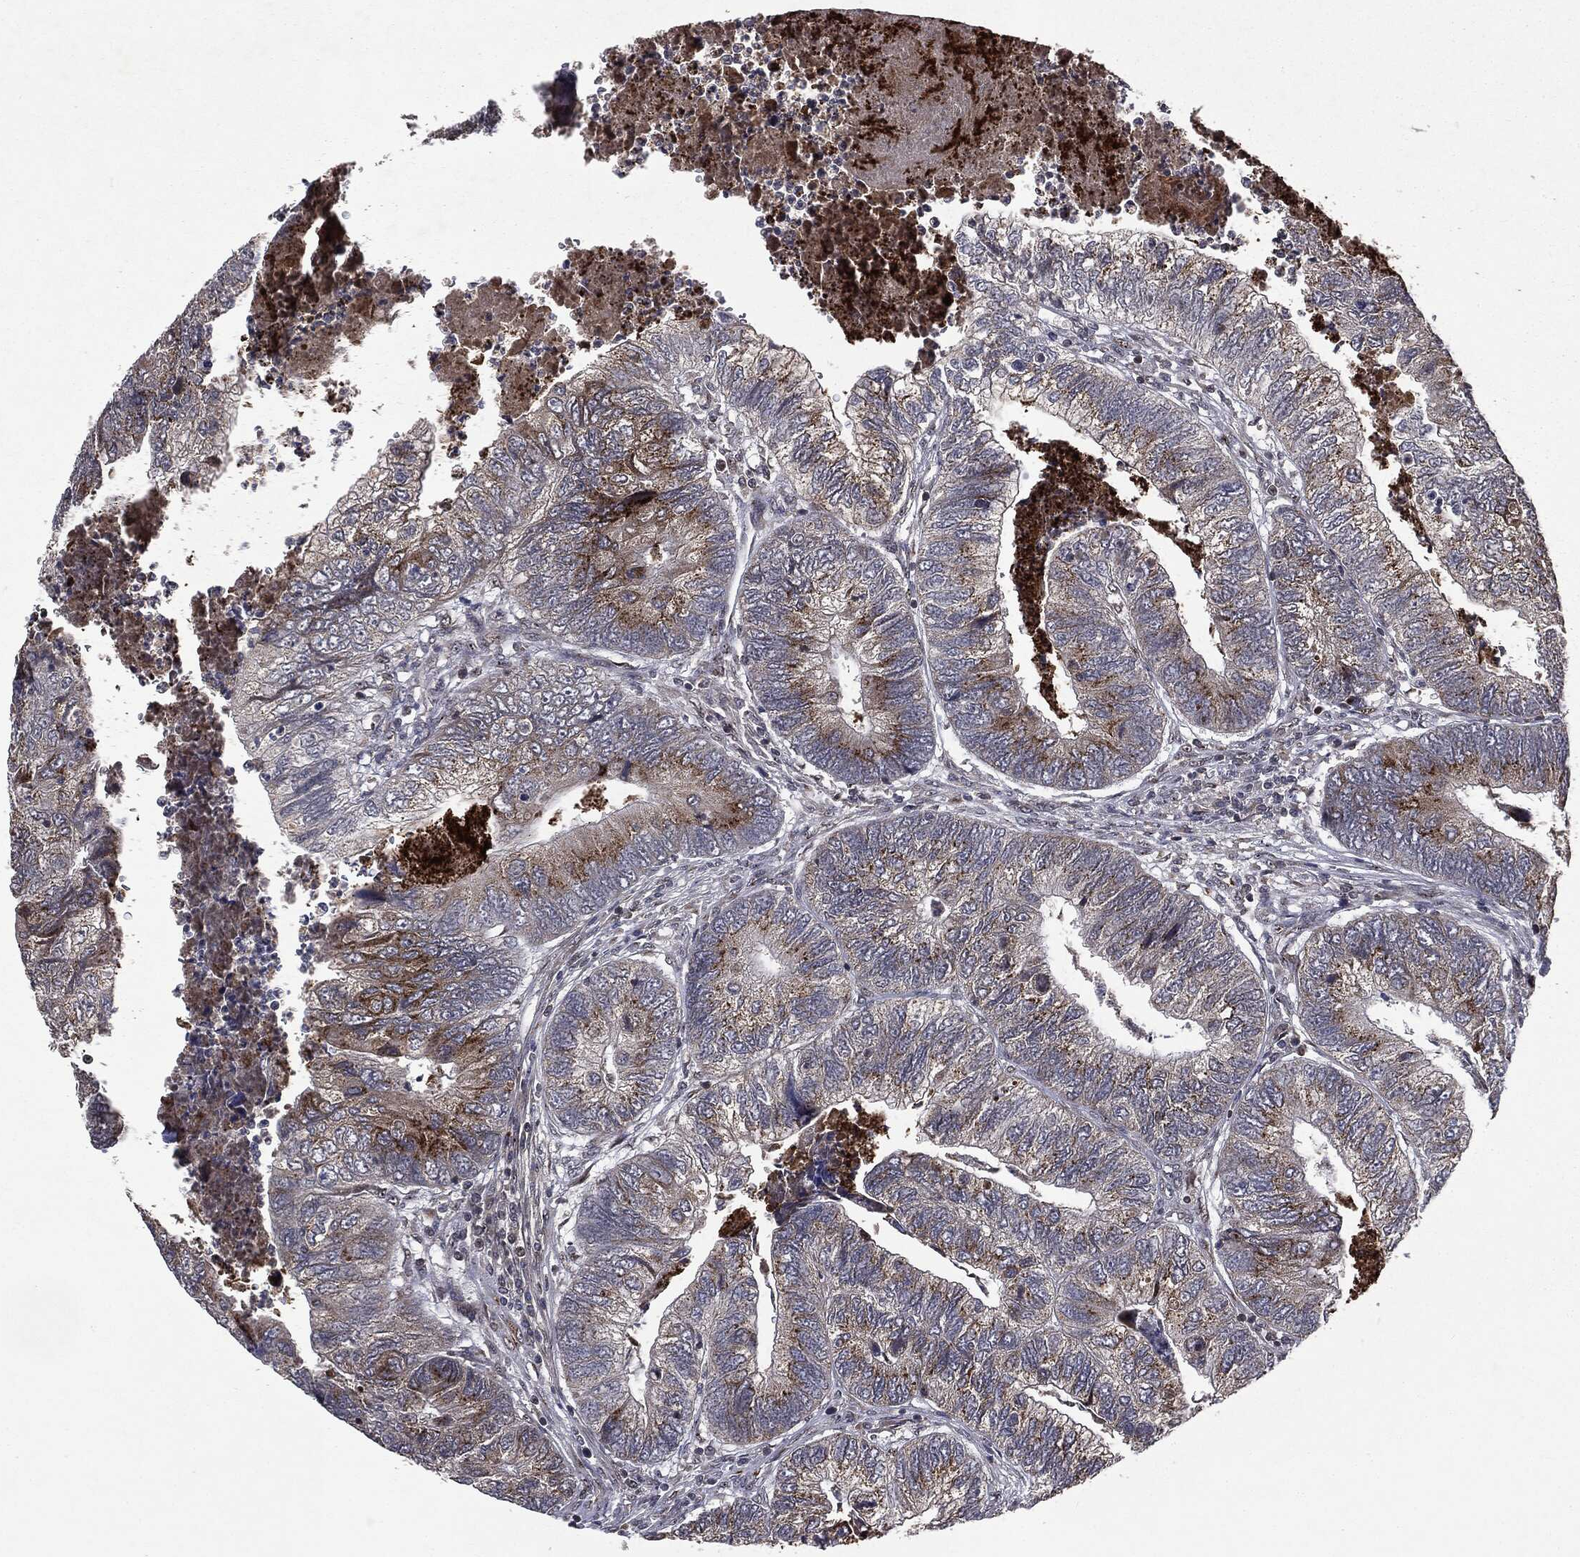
{"staining": {"intensity": "moderate", "quantity": "25%-75%", "location": "cytoplasmic/membranous"}, "tissue": "colorectal cancer", "cell_type": "Tumor cells", "image_type": "cancer", "snomed": [{"axis": "morphology", "description": "Adenocarcinoma, NOS"}, {"axis": "topography", "description": "Colon"}], "caption": "A histopathology image showing moderate cytoplasmic/membranous staining in about 25%-75% of tumor cells in colorectal adenocarcinoma, as visualized by brown immunohistochemical staining.", "gene": "PLPPR2", "patient": {"sex": "female", "age": 67}}